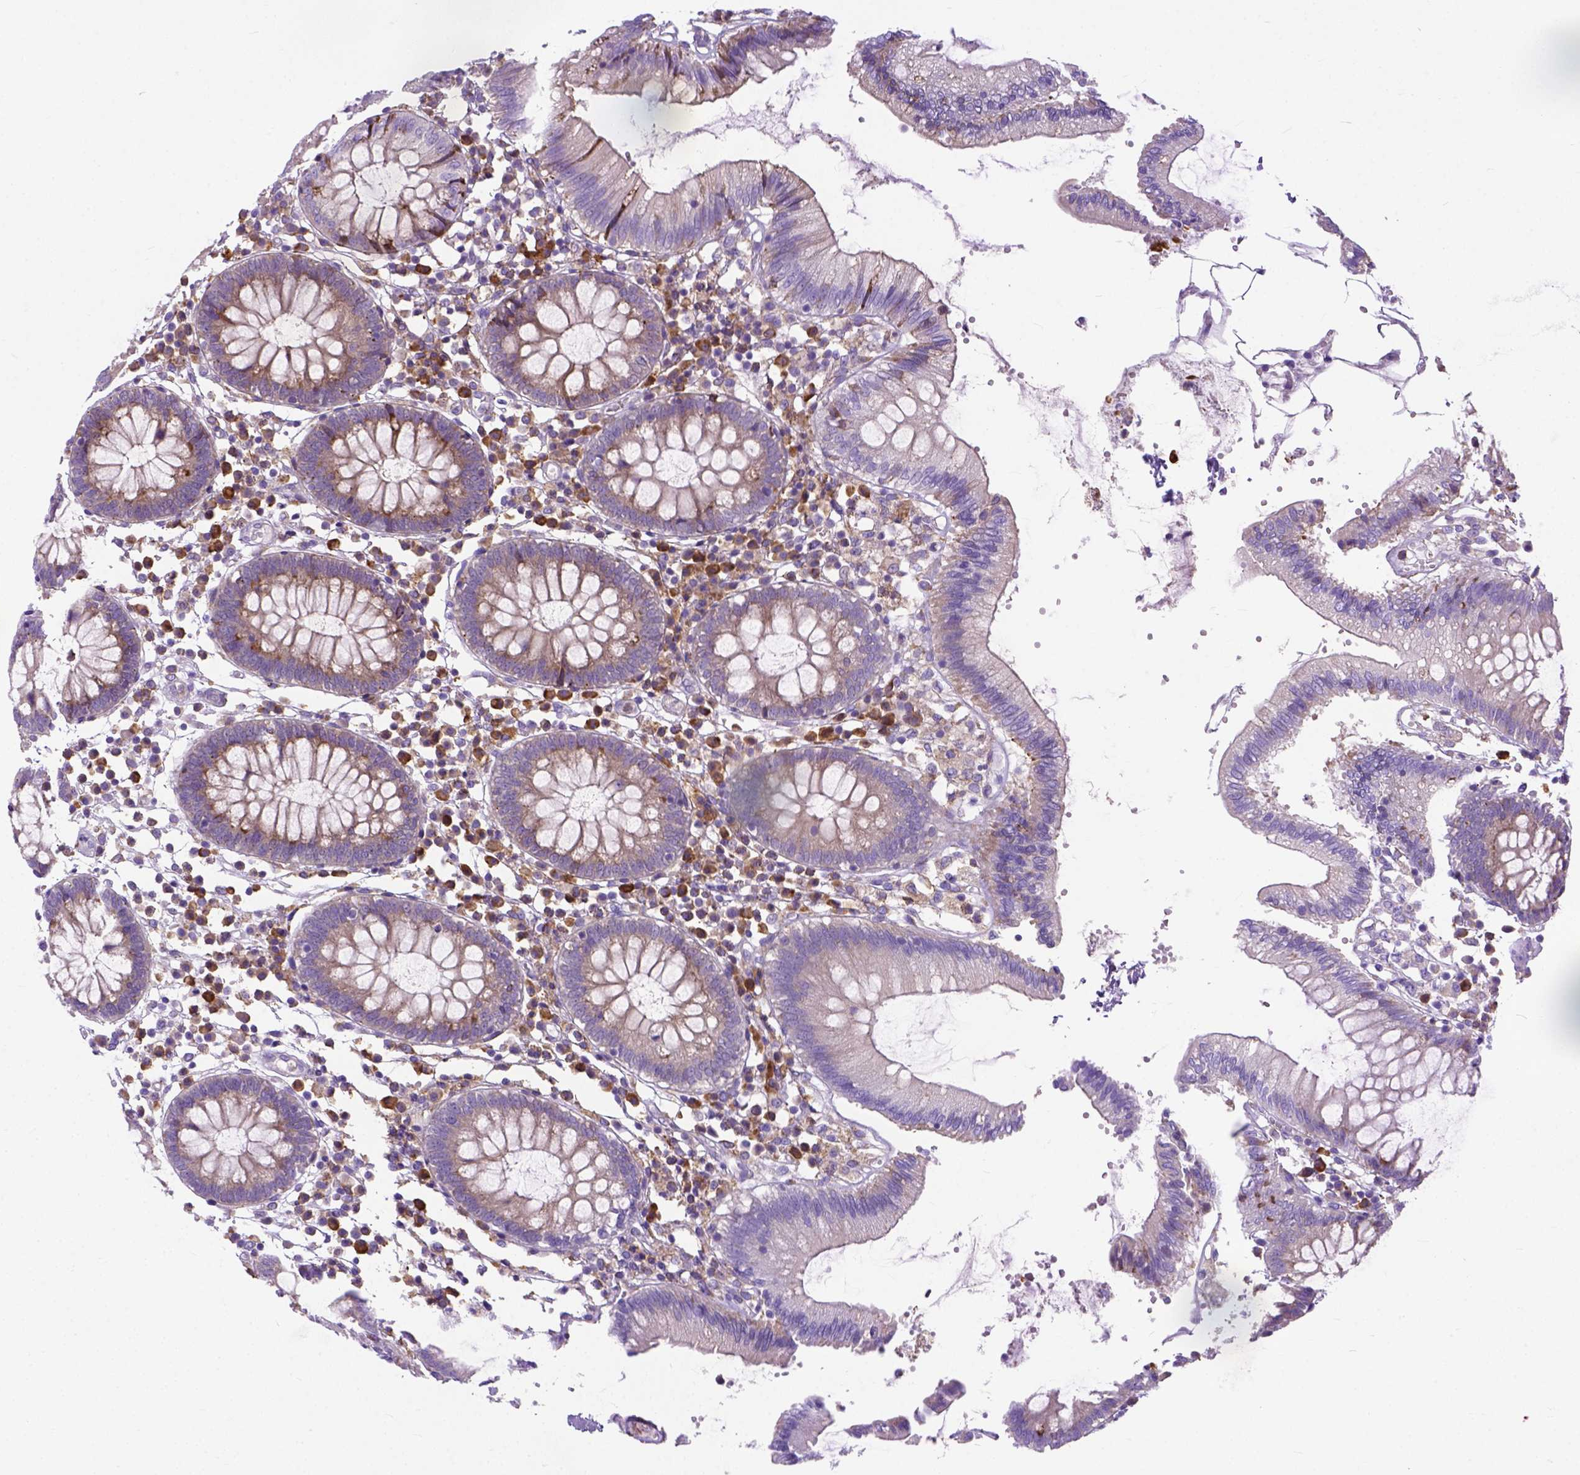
{"staining": {"intensity": "negative", "quantity": "none", "location": "none"}, "tissue": "colon", "cell_type": "Endothelial cells", "image_type": "normal", "snomed": [{"axis": "morphology", "description": "Normal tissue, NOS"}, {"axis": "morphology", "description": "Adenocarcinoma, NOS"}, {"axis": "topography", "description": "Colon"}], "caption": "High power microscopy image of an IHC micrograph of benign colon, revealing no significant expression in endothelial cells. (DAB IHC visualized using brightfield microscopy, high magnification).", "gene": "PLK4", "patient": {"sex": "male", "age": 83}}